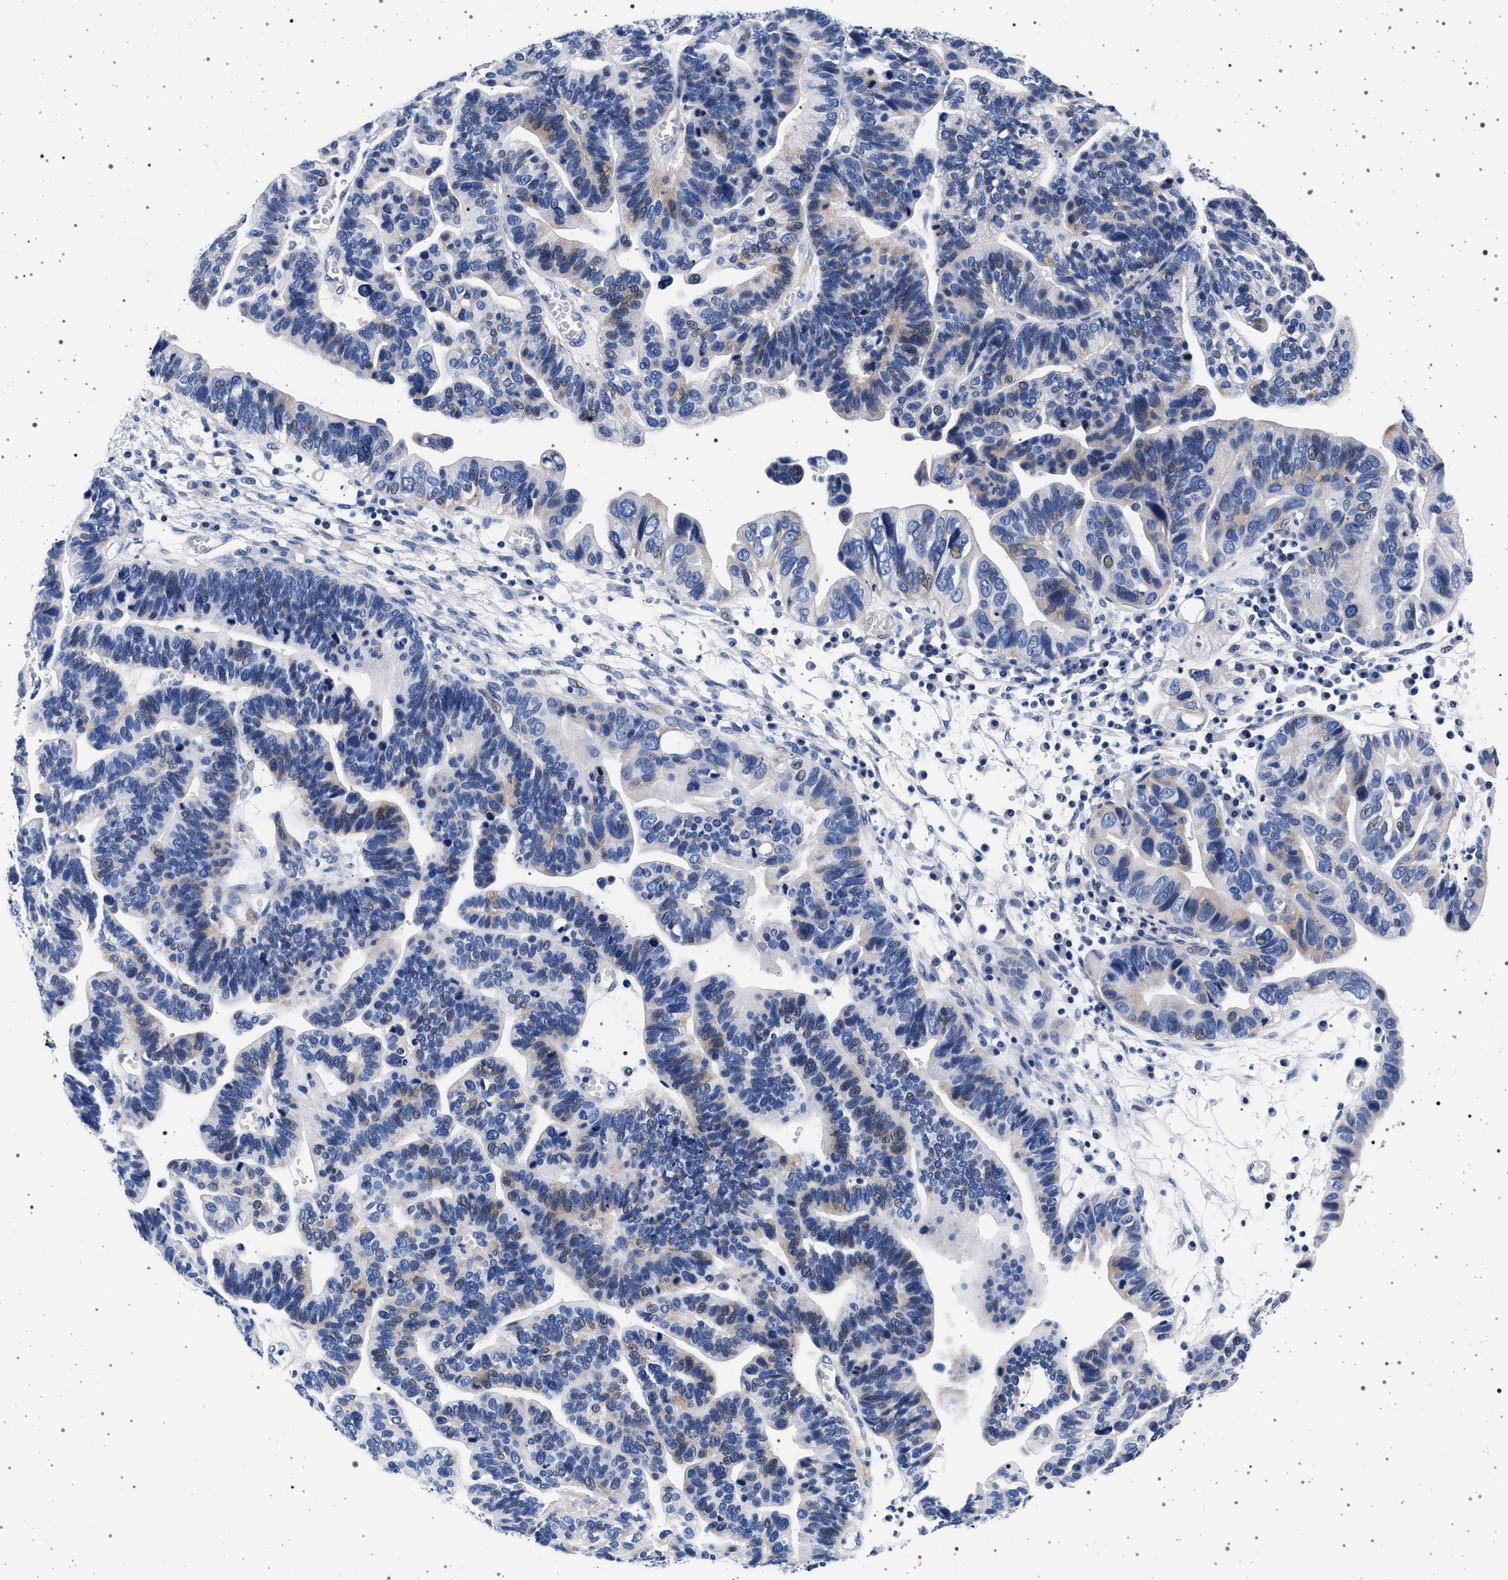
{"staining": {"intensity": "negative", "quantity": "none", "location": "none"}, "tissue": "ovarian cancer", "cell_type": "Tumor cells", "image_type": "cancer", "snomed": [{"axis": "morphology", "description": "Cystadenocarcinoma, serous, NOS"}, {"axis": "topography", "description": "Ovary"}], "caption": "Human ovarian cancer (serous cystadenocarcinoma) stained for a protein using IHC exhibits no staining in tumor cells.", "gene": "SLC9A1", "patient": {"sex": "female", "age": 56}}